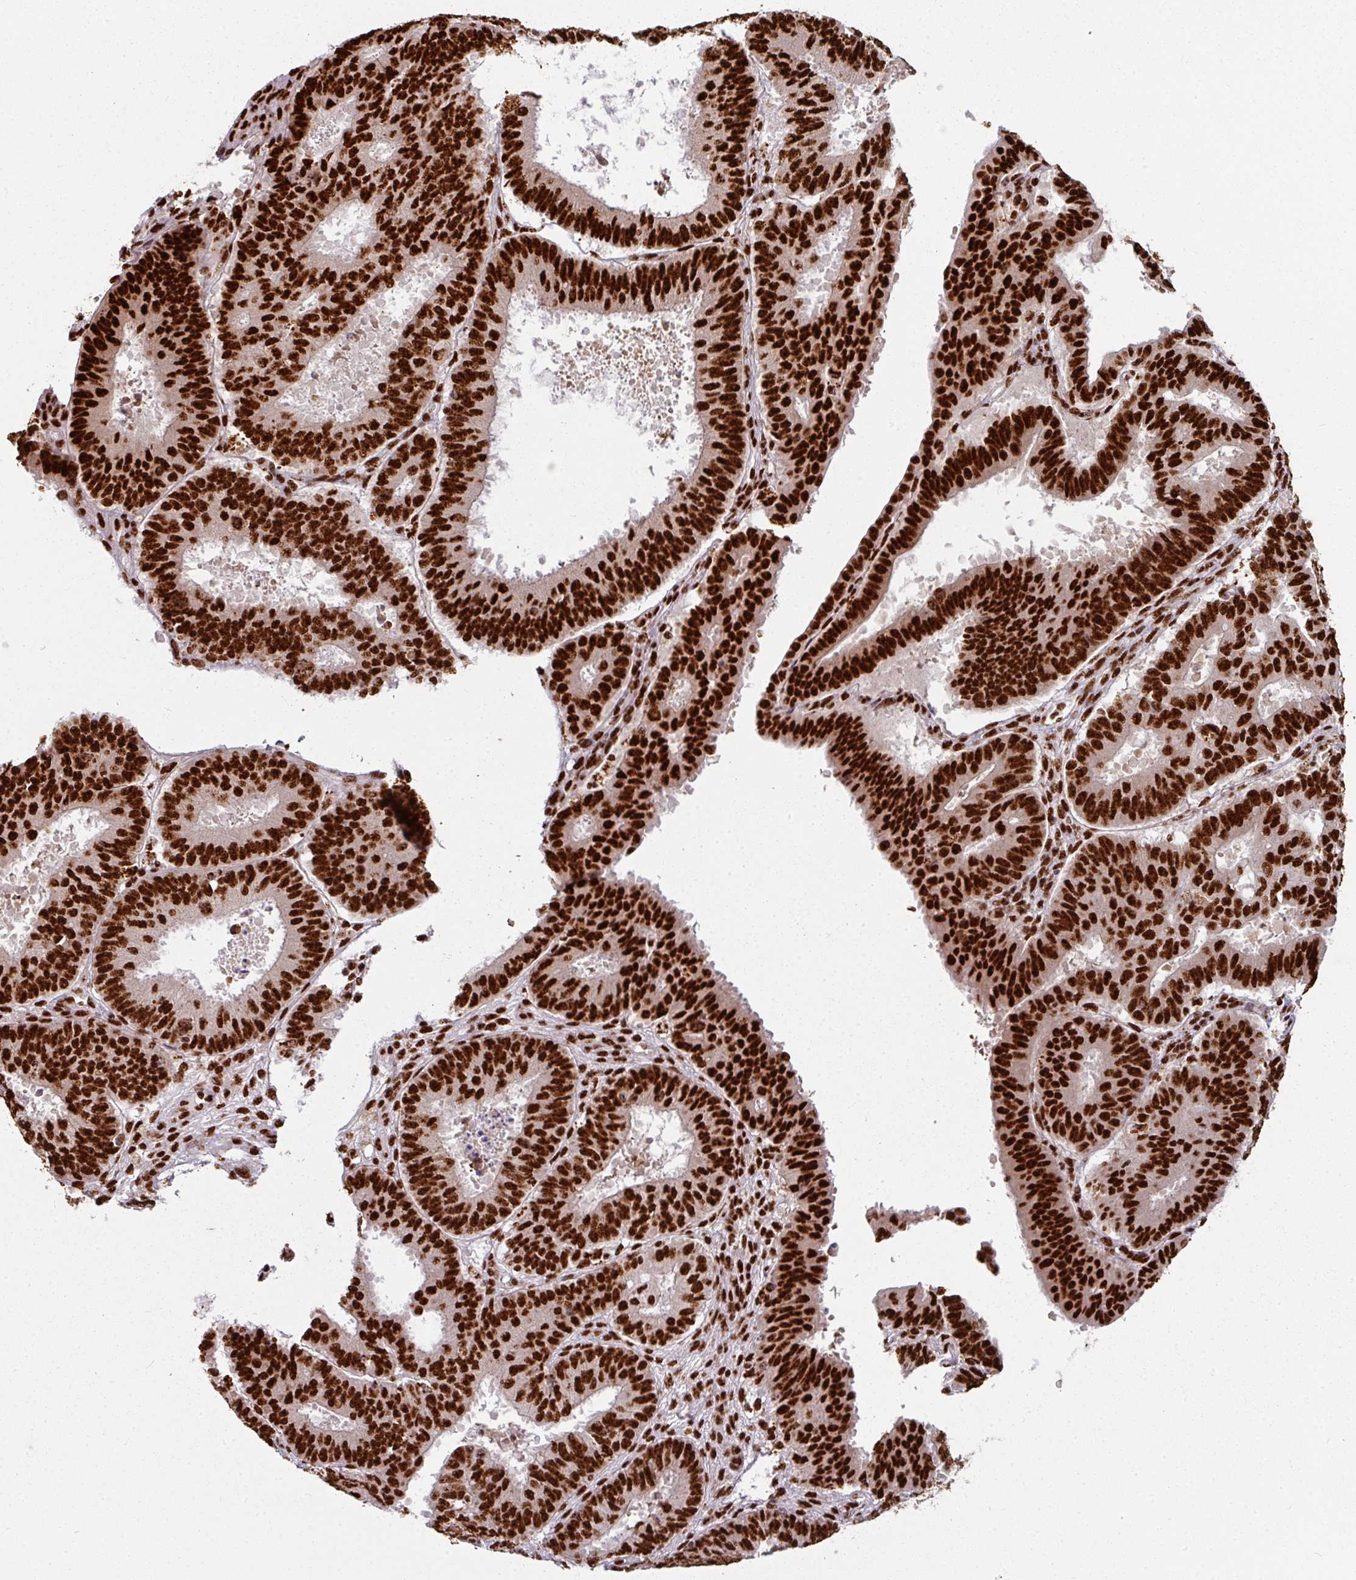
{"staining": {"intensity": "strong", "quantity": ">75%", "location": "nuclear"}, "tissue": "ovarian cancer", "cell_type": "Tumor cells", "image_type": "cancer", "snomed": [{"axis": "morphology", "description": "Carcinoma, endometroid"}, {"axis": "topography", "description": "Appendix"}, {"axis": "topography", "description": "Ovary"}], "caption": "Tumor cells exhibit high levels of strong nuclear expression in about >75% of cells in human ovarian cancer.", "gene": "SIK3", "patient": {"sex": "female", "age": 42}}